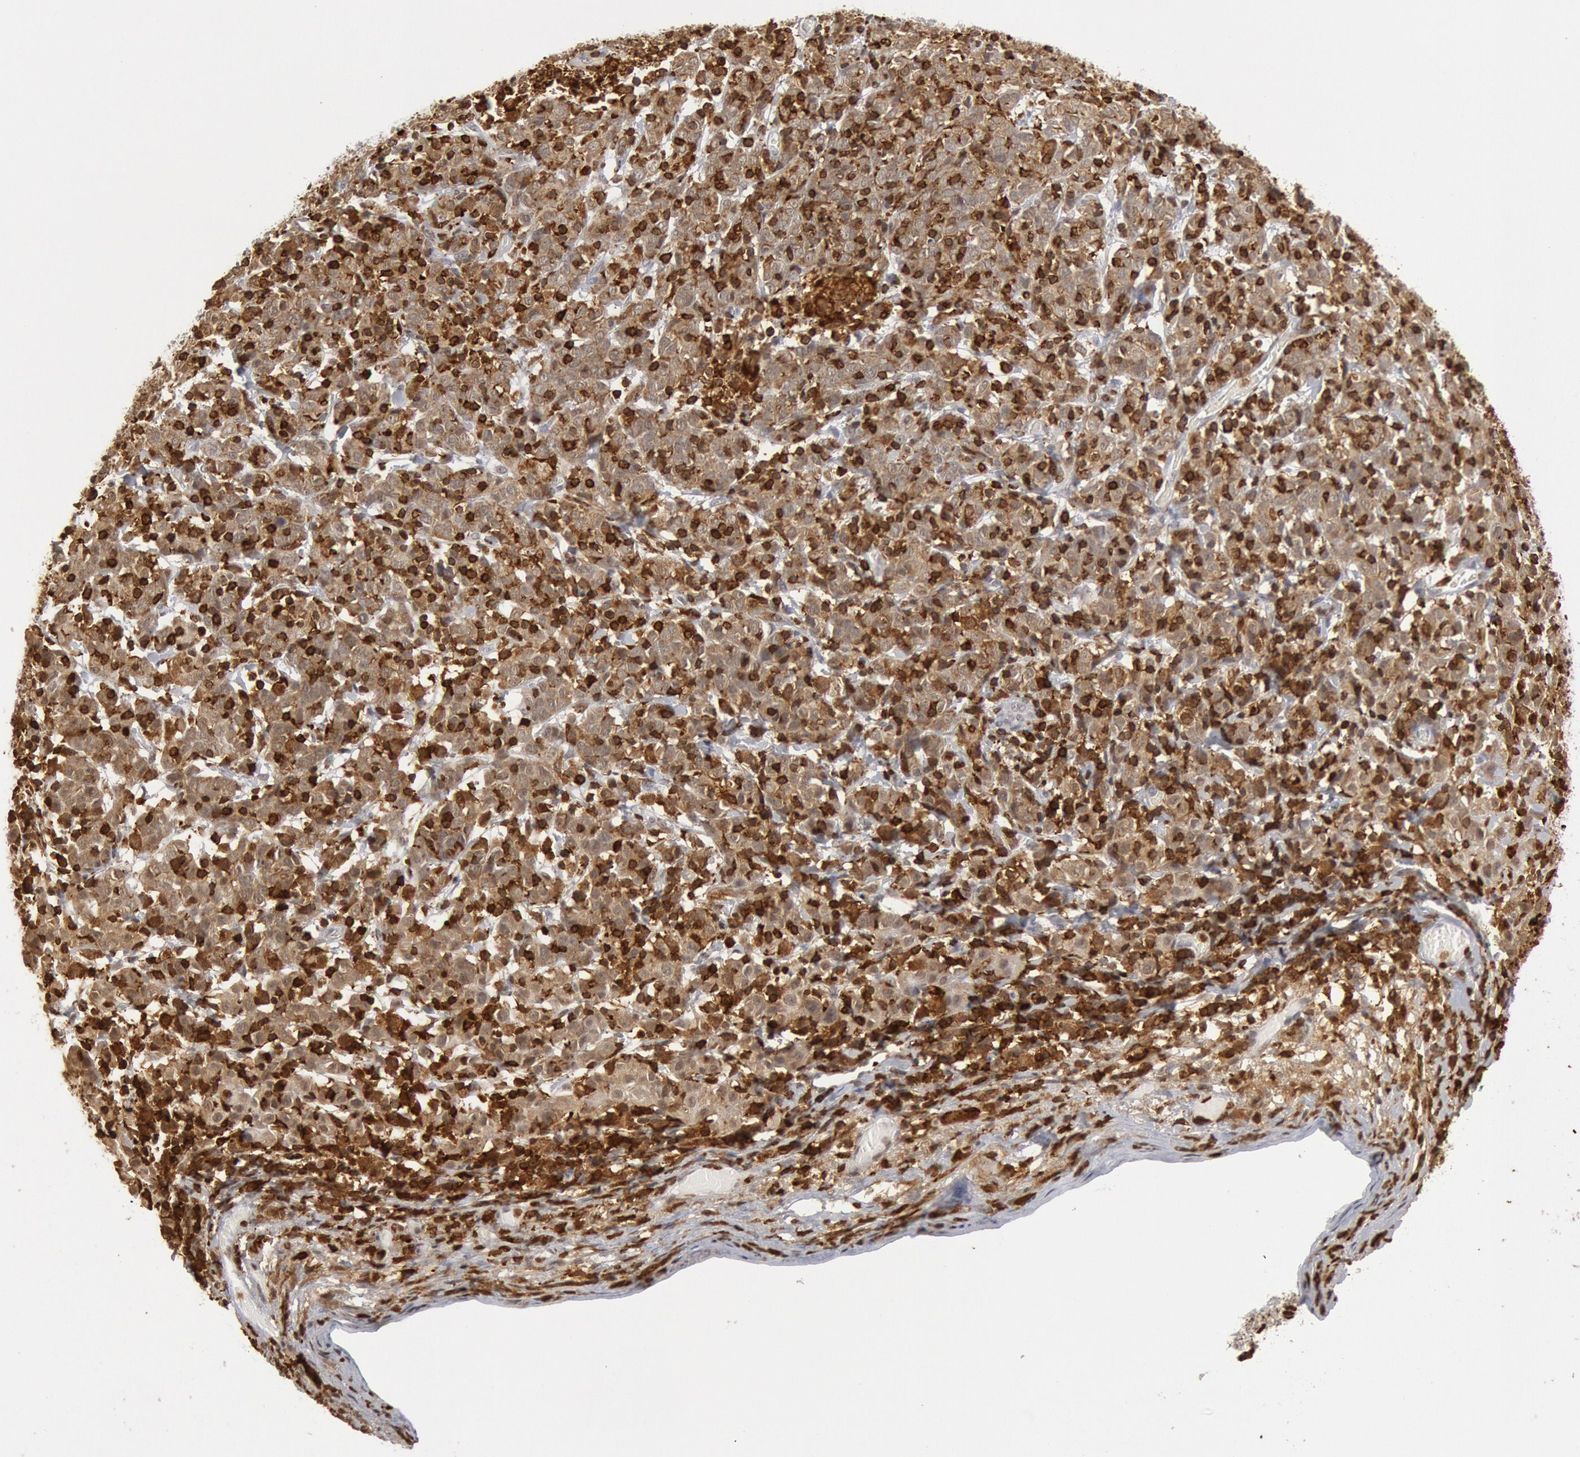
{"staining": {"intensity": "moderate", "quantity": ">75%", "location": "cytoplasmic/membranous,nuclear"}, "tissue": "cervical cancer", "cell_type": "Tumor cells", "image_type": "cancer", "snomed": [{"axis": "morphology", "description": "Normal tissue, NOS"}, {"axis": "morphology", "description": "Squamous cell carcinoma, NOS"}, {"axis": "topography", "description": "Cervix"}], "caption": "An immunohistochemistry photomicrograph of tumor tissue is shown. Protein staining in brown shows moderate cytoplasmic/membranous and nuclear positivity in cervical cancer (squamous cell carcinoma) within tumor cells. The staining was performed using DAB (3,3'-diaminobenzidine) to visualize the protein expression in brown, while the nuclei were stained in blue with hematoxylin (Magnification: 20x).", "gene": "PTPN6", "patient": {"sex": "female", "age": 67}}